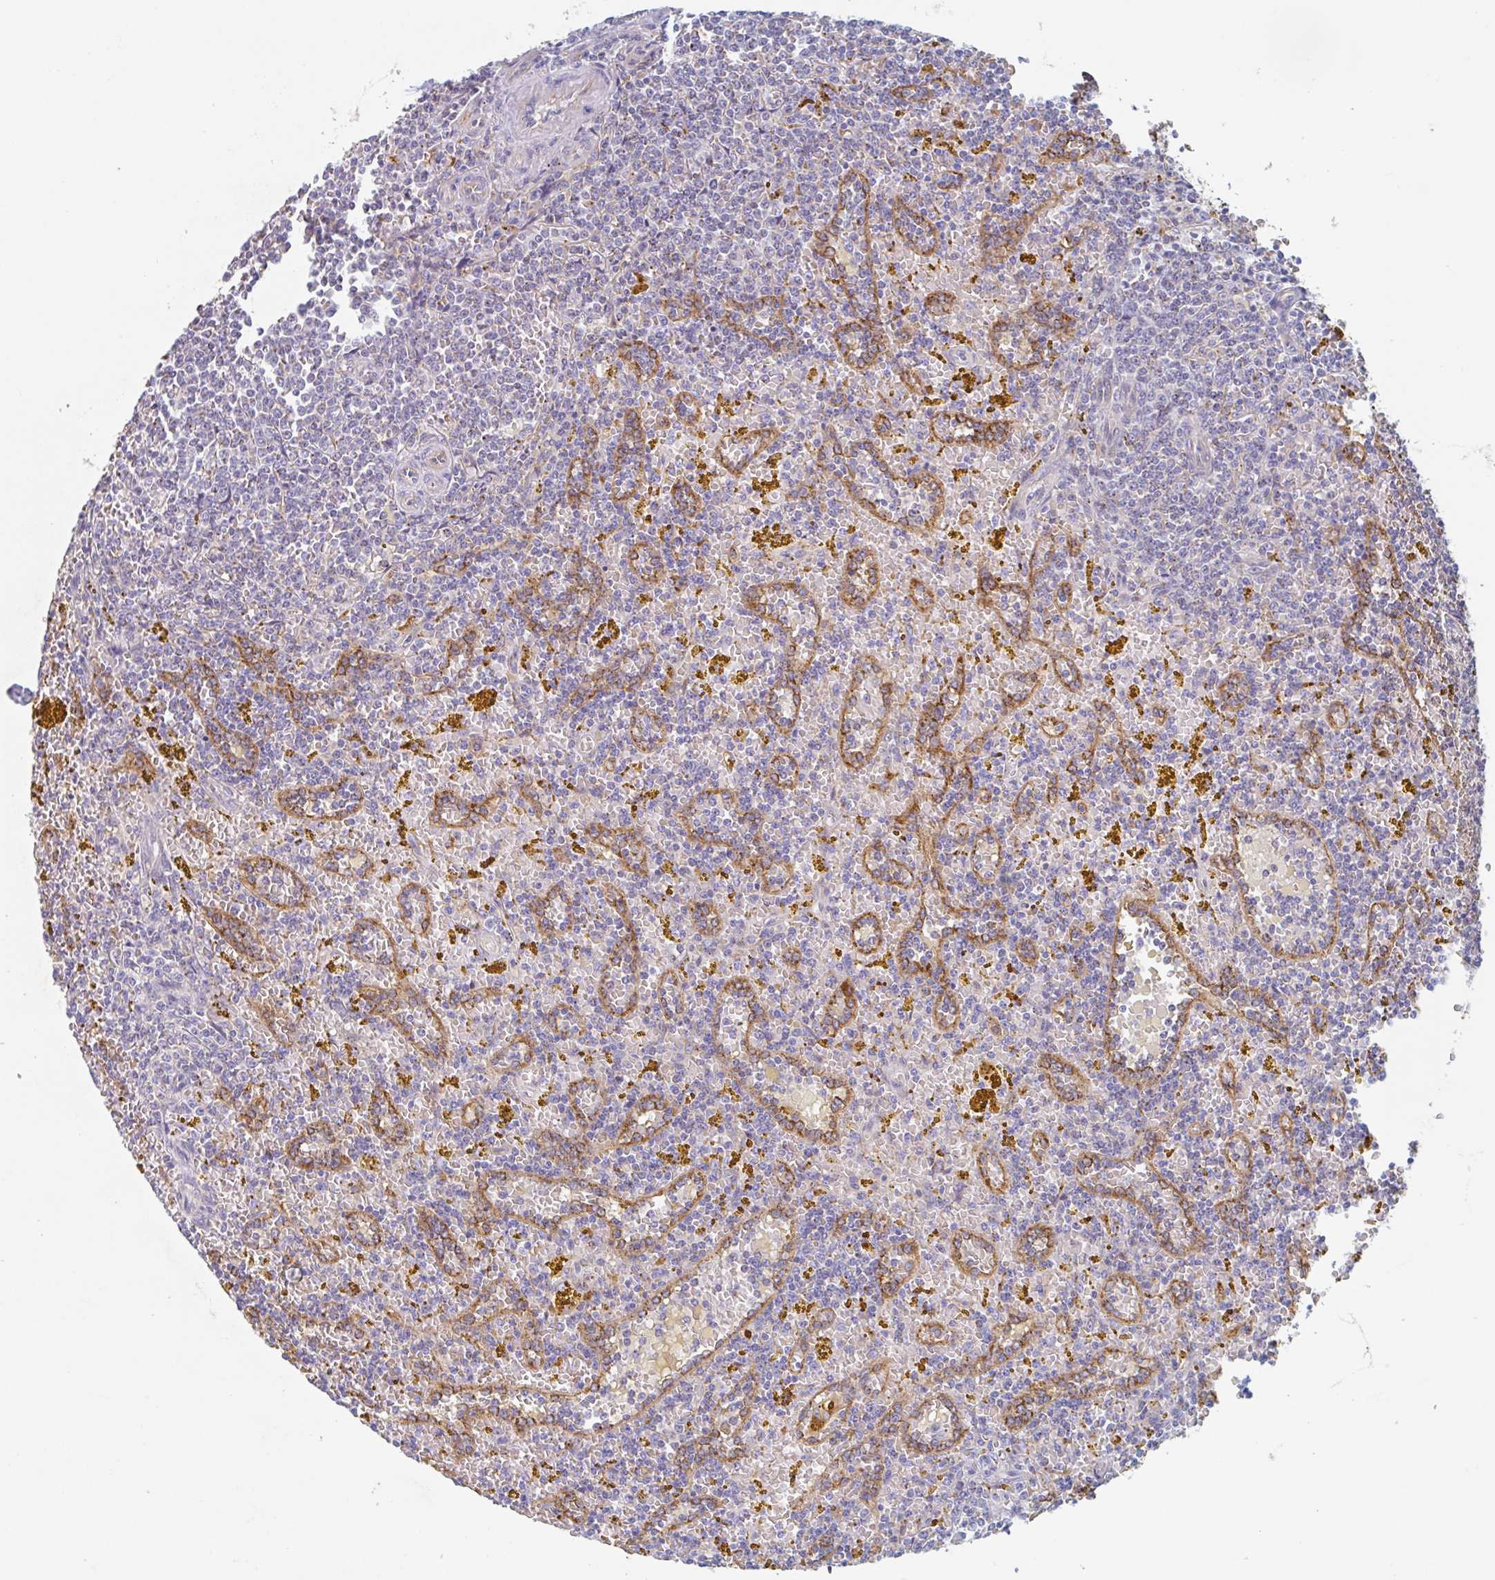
{"staining": {"intensity": "negative", "quantity": "none", "location": "none"}, "tissue": "lymphoma", "cell_type": "Tumor cells", "image_type": "cancer", "snomed": [{"axis": "morphology", "description": "Malignant lymphoma, non-Hodgkin's type, Low grade"}, {"axis": "topography", "description": "Spleen"}, {"axis": "topography", "description": "Lymph node"}], "caption": "Lymphoma was stained to show a protein in brown. There is no significant staining in tumor cells.", "gene": "MANBA", "patient": {"sex": "female", "age": 66}}